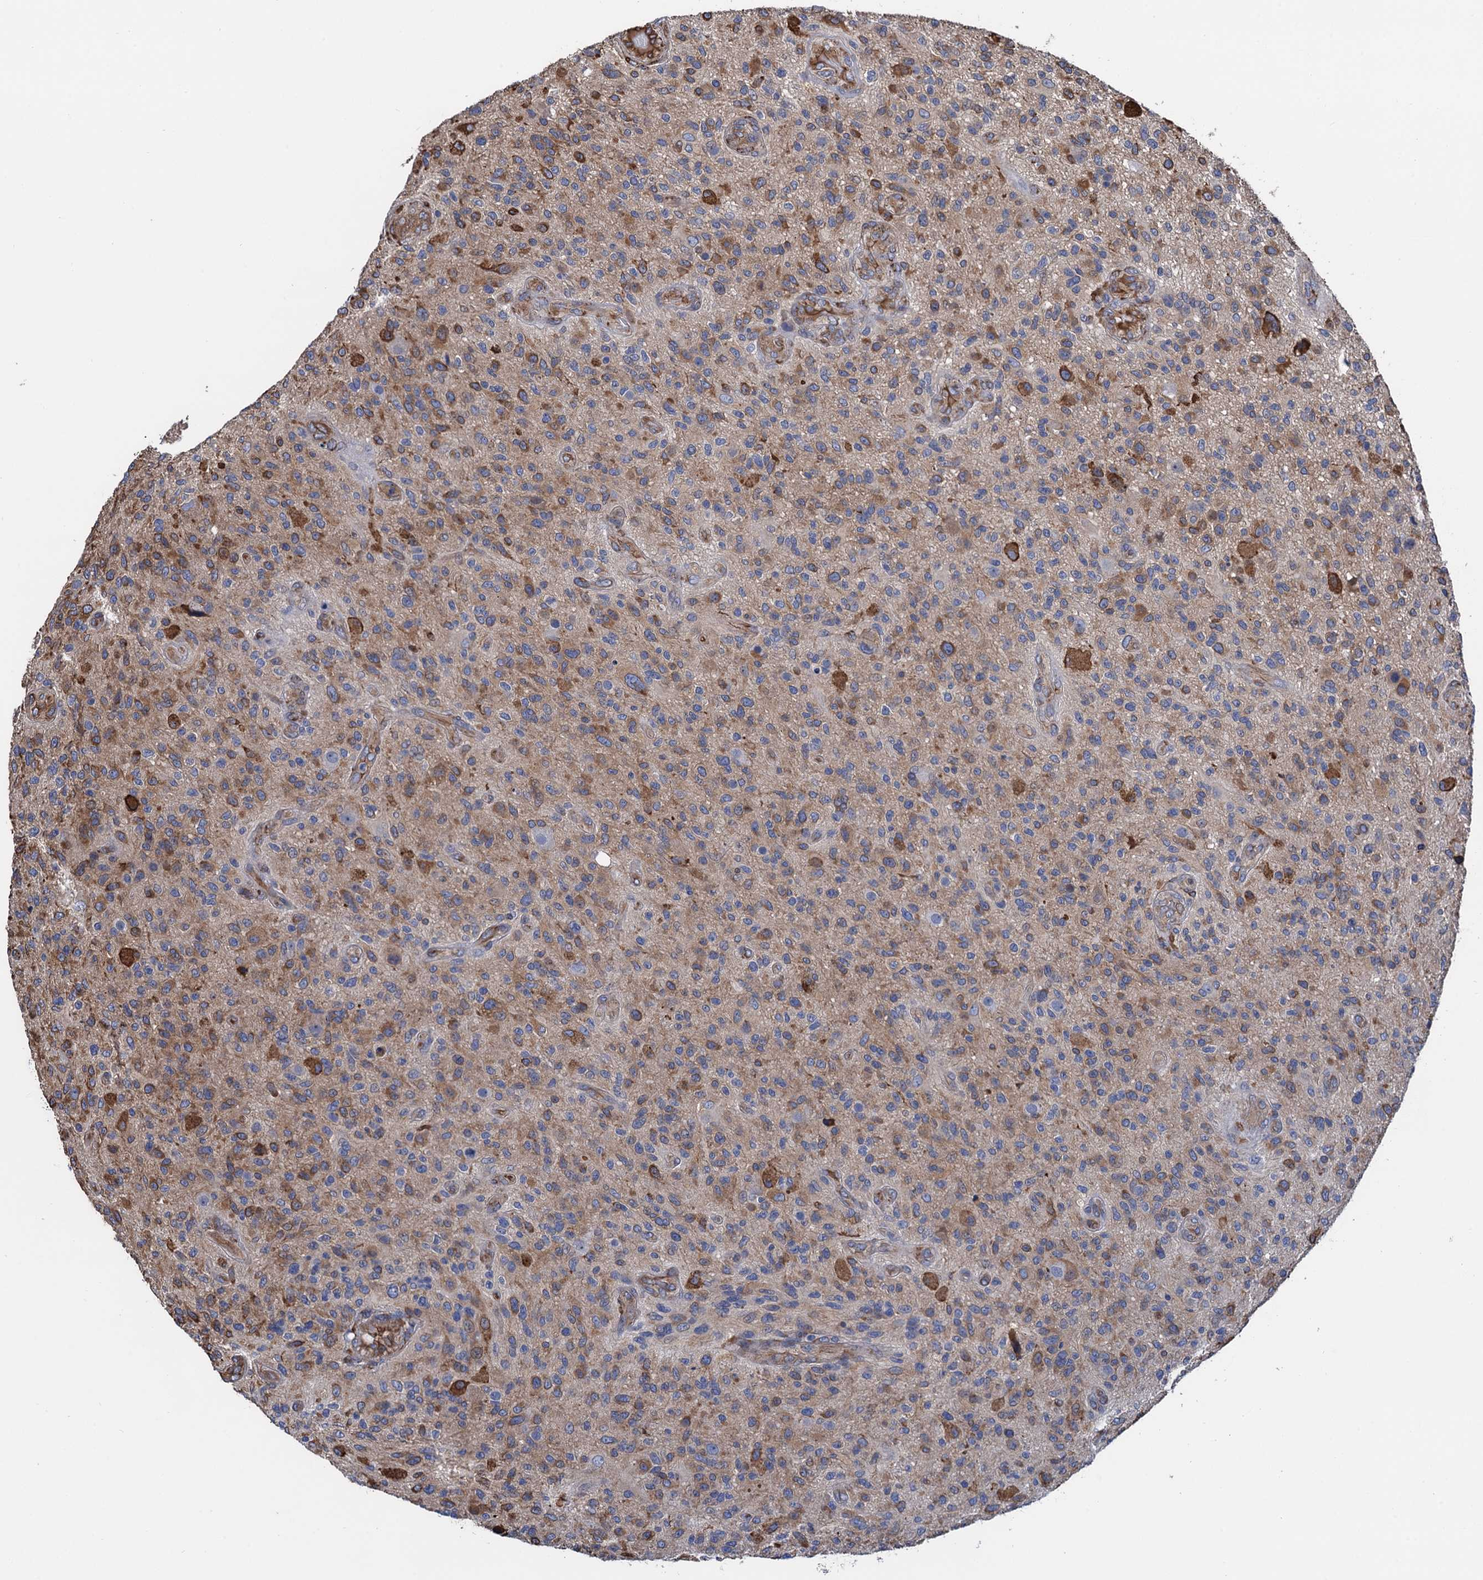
{"staining": {"intensity": "moderate", "quantity": "<25%", "location": "cytoplasmic/membranous"}, "tissue": "glioma", "cell_type": "Tumor cells", "image_type": "cancer", "snomed": [{"axis": "morphology", "description": "Glioma, malignant, High grade"}, {"axis": "topography", "description": "Brain"}], "caption": "Tumor cells show moderate cytoplasmic/membranous staining in approximately <25% of cells in glioma.", "gene": "CNNM1", "patient": {"sex": "male", "age": 47}}